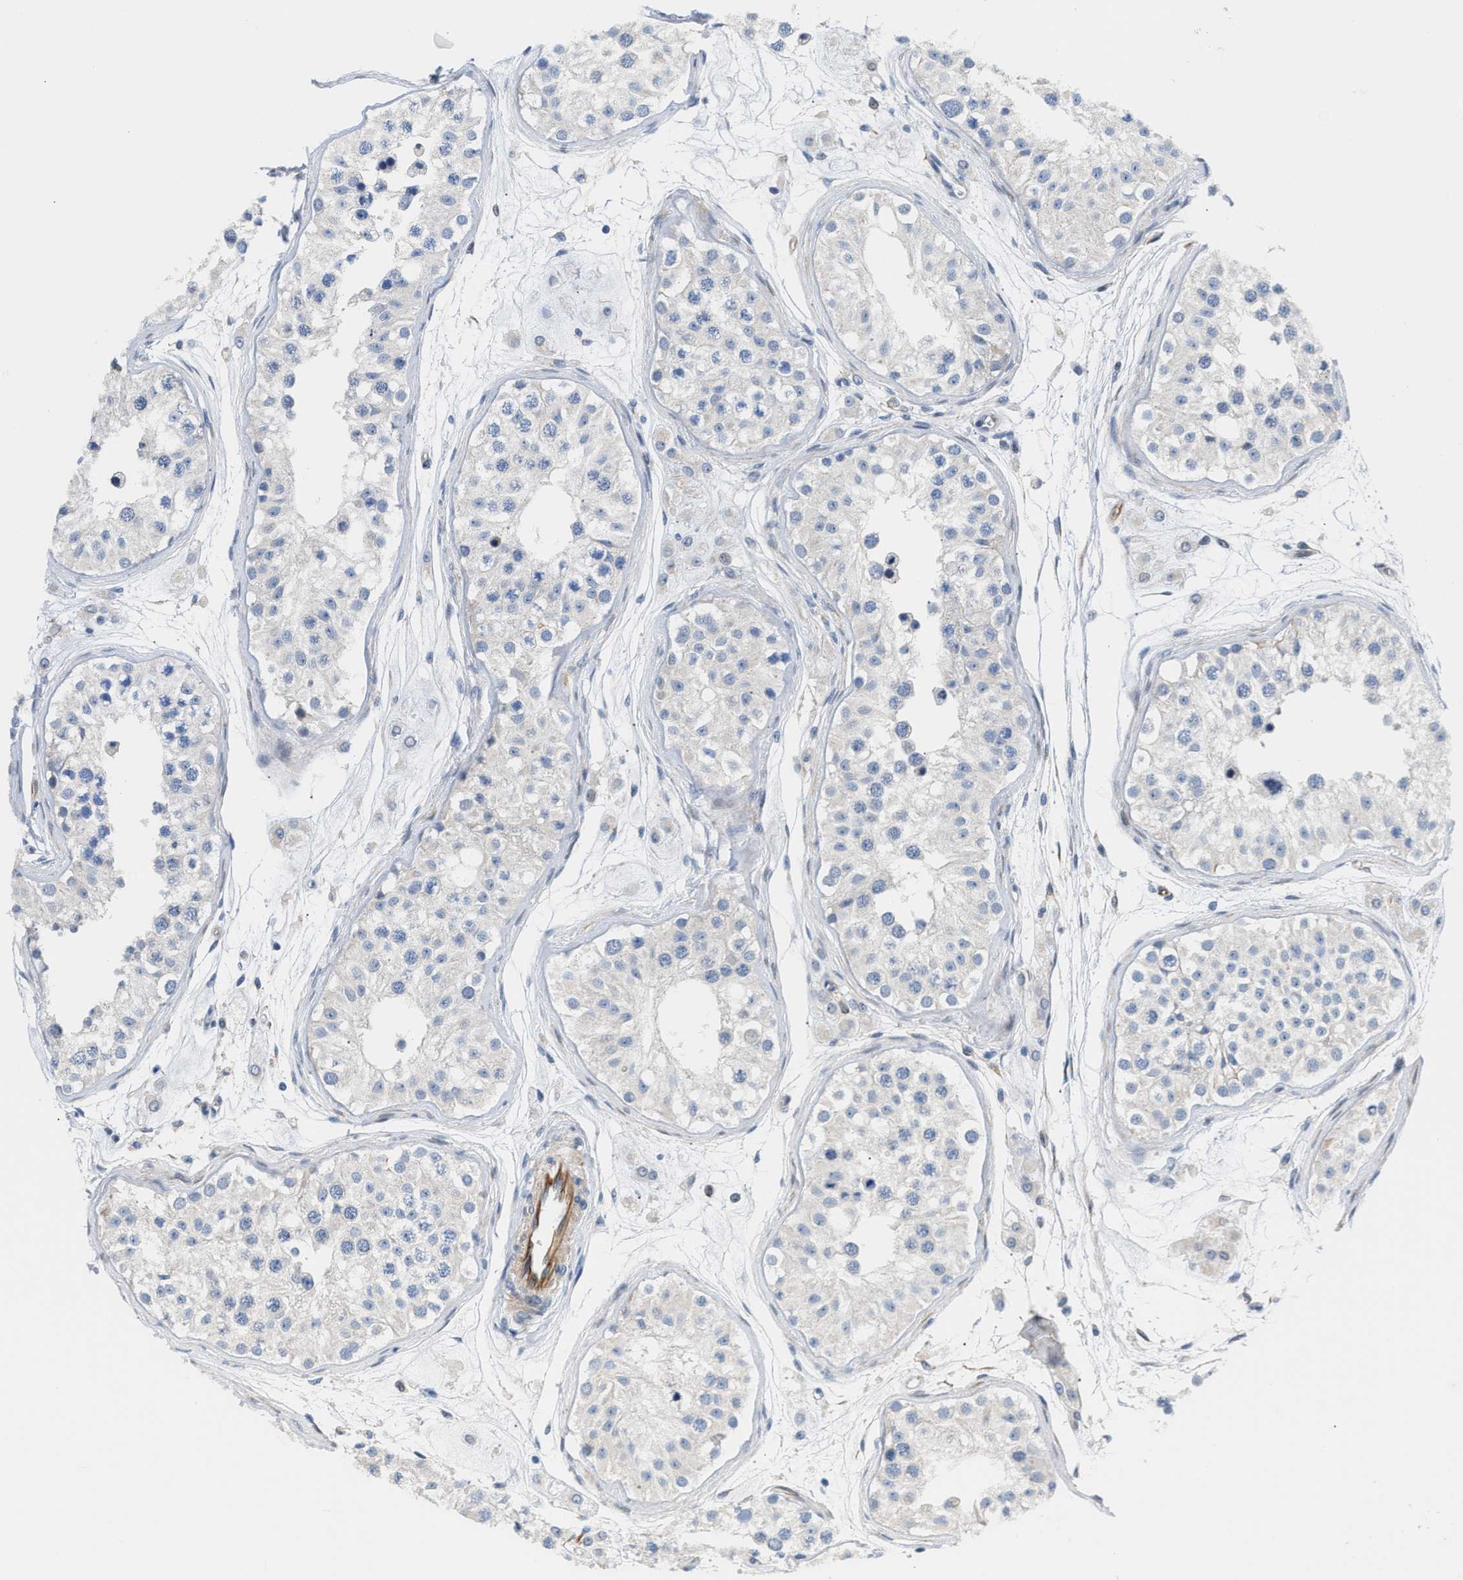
{"staining": {"intensity": "negative", "quantity": "none", "location": "none"}, "tissue": "testis", "cell_type": "Cells in seminiferous ducts", "image_type": "normal", "snomed": [{"axis": "morphology", "description": "Normal tissue, NOS"}, {"axis": "morphology", "description": "Adenocarcinoma, metastatic, NOS"}, {"axis": "topography", "description": "Testis"}], "caption": "A micrograph of human testis is negative for staining in cells in seminiferous ducts. (DAB immunohistochemistry (IHC) with hematoxylin counter stain).", "gene": "TFPI", "patient": {"sex": "male", "age": 26}}